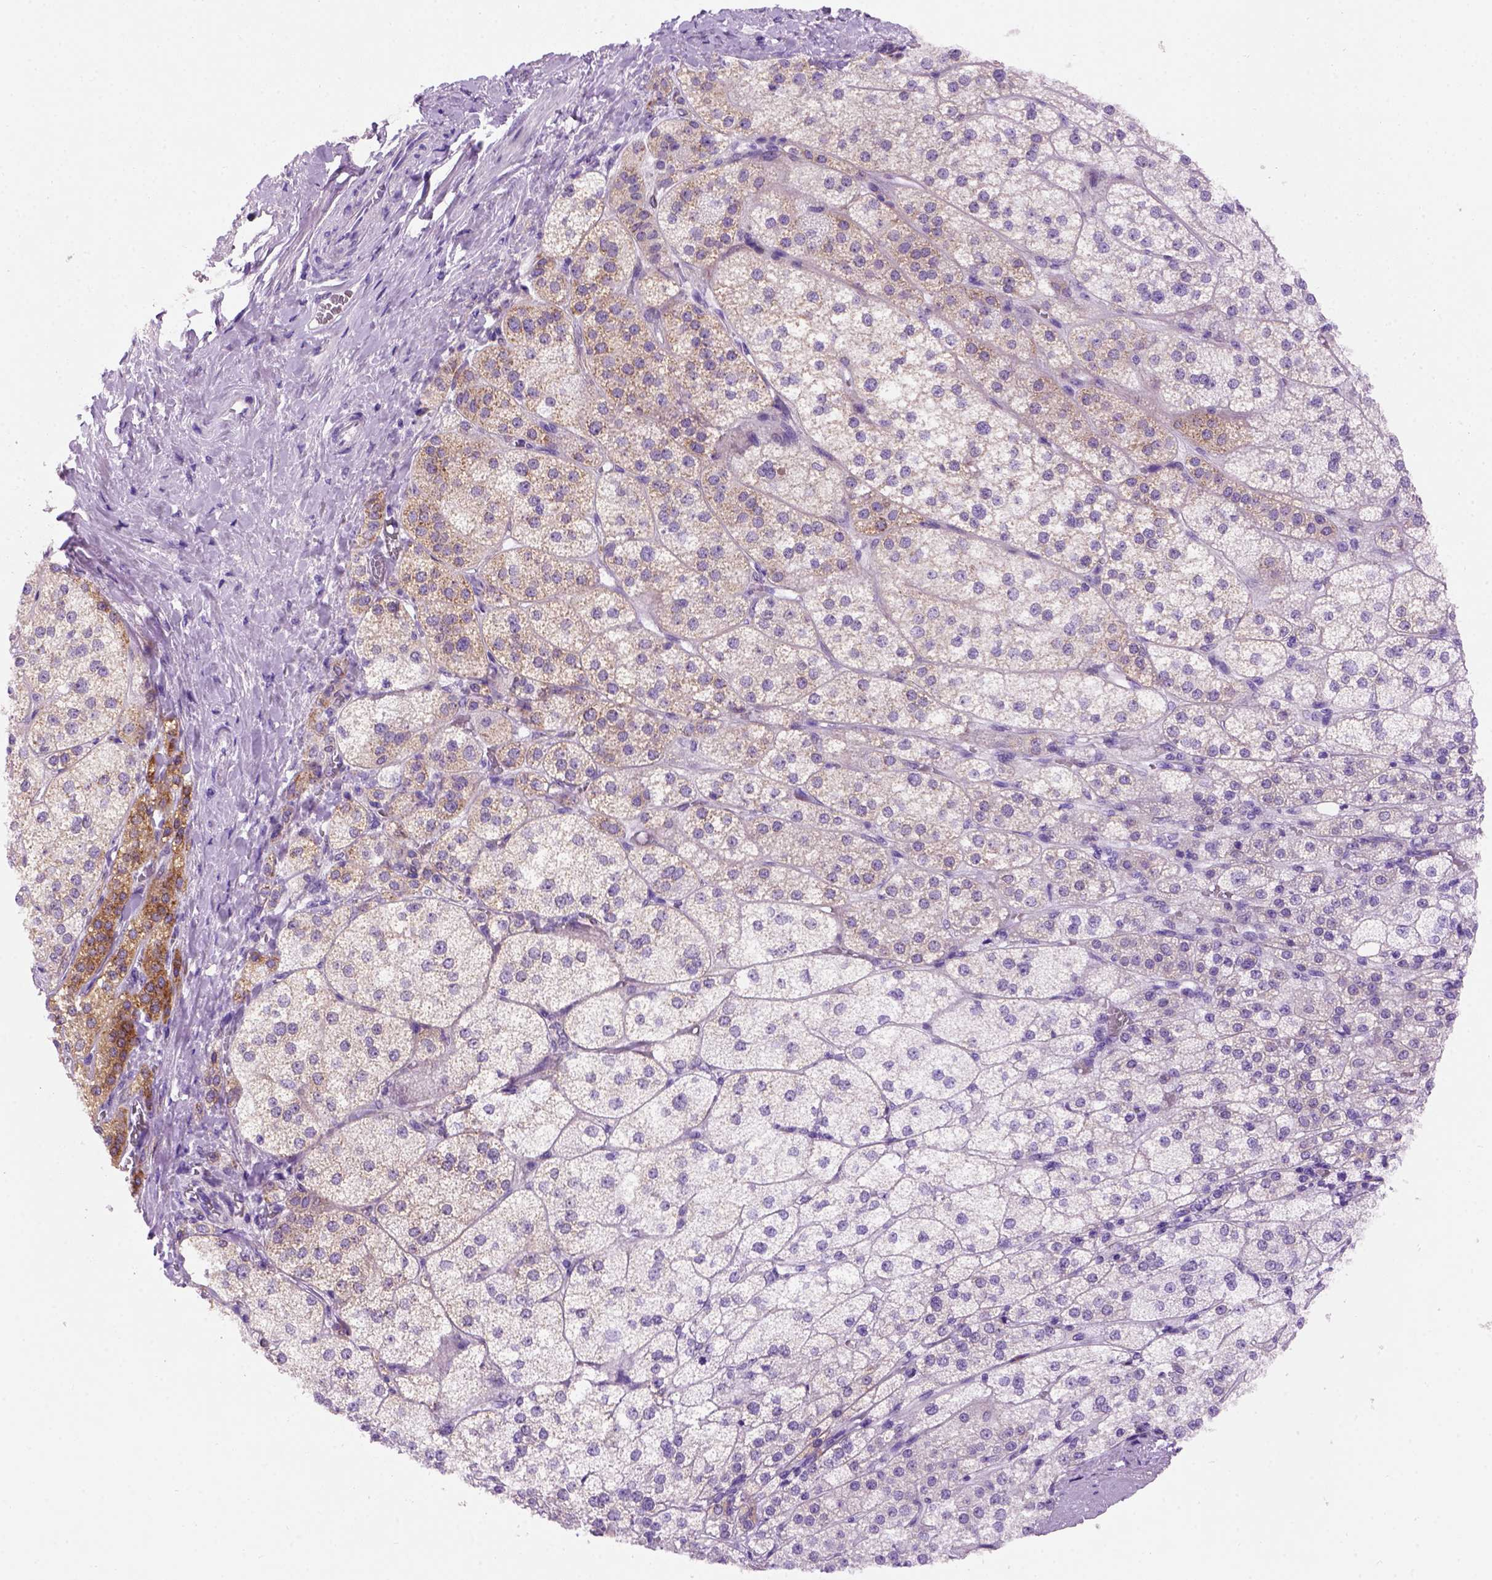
{"staining": {"intensity": "moderate", "quantity": "25%-75%", "location": "cytoplasmic/membranous"}, "tissue": "adrenal gland", "cell_type": "Glandular cells", "image_type": "normal", "snomed": [{"axis": "morphology", "description": "Normal tissue, NOS"}, {"axis": "topography", "description": "Adrenal gland"}], "caption": "Glandular cells display moderate cytoplasmic/membranous positivity in about 25%-75% of cells in benign adrenal gland. Ihc stains the protein in brown and the nuclei are stained blue.", "gene": "FAM81B", "patient": {"sex": "female", "age": 60}}